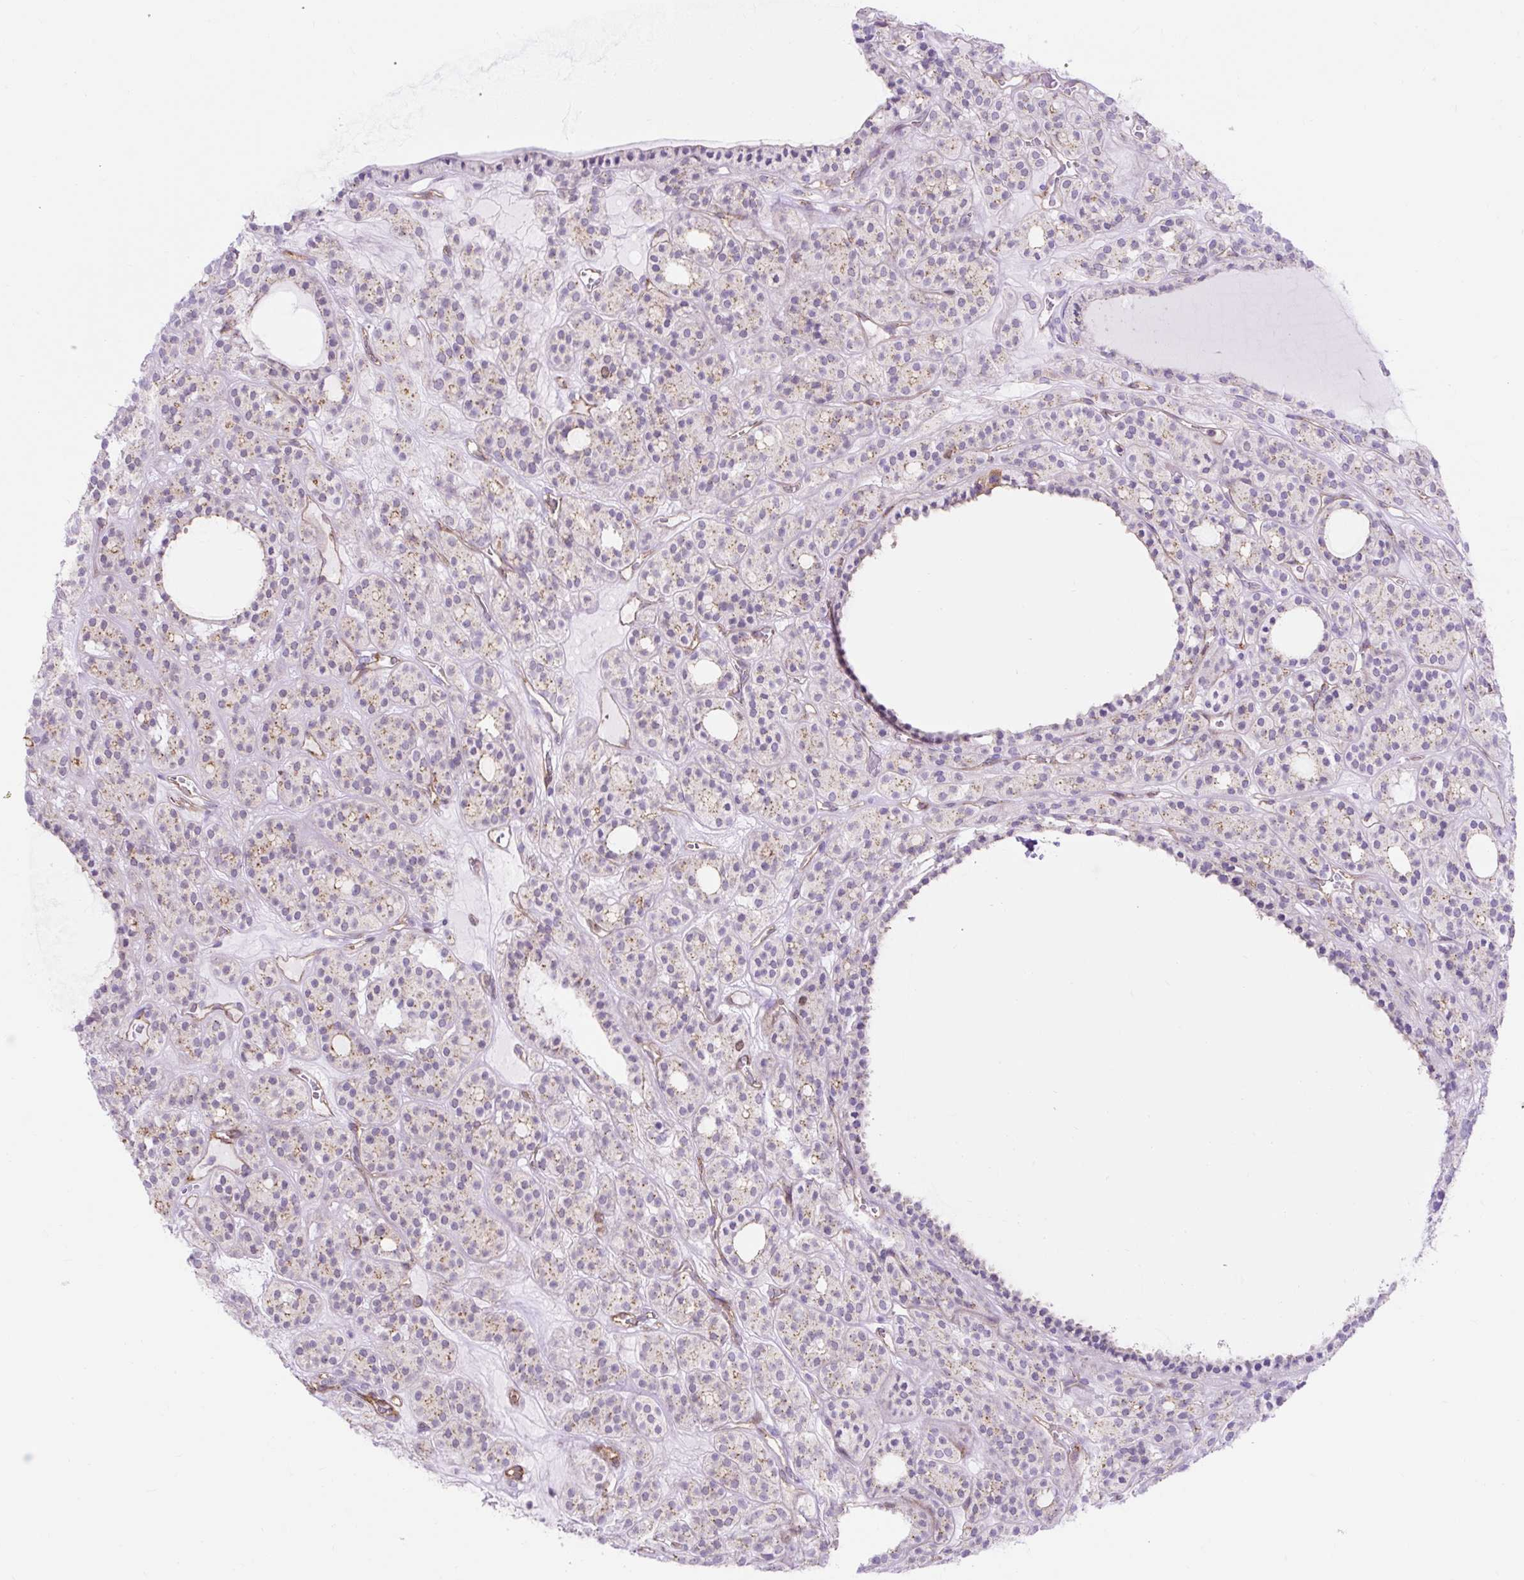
{"staining": {"intensity": "weak", "quantity": "<25%", "location": "cytoplasmic/membranous"}, "tissue": "thyroid cancer", "cell_type": "Tumor cells", "image_type": "cancer", "snomed": [{"axis": "morphology", "description": "Follicular adenoma carcinoma, NOS"}, {"axis": "topography", "description": "Thyroid gland"}], "caption": "A high-resolution histopathology image shows IHC staining of thyroid cancer (follicular adenoma carcinoma), which demonstrates no significant positivity in tumor cells.", "gene": "HIP1R", "patient": {"sex": "female", "age": 63}}